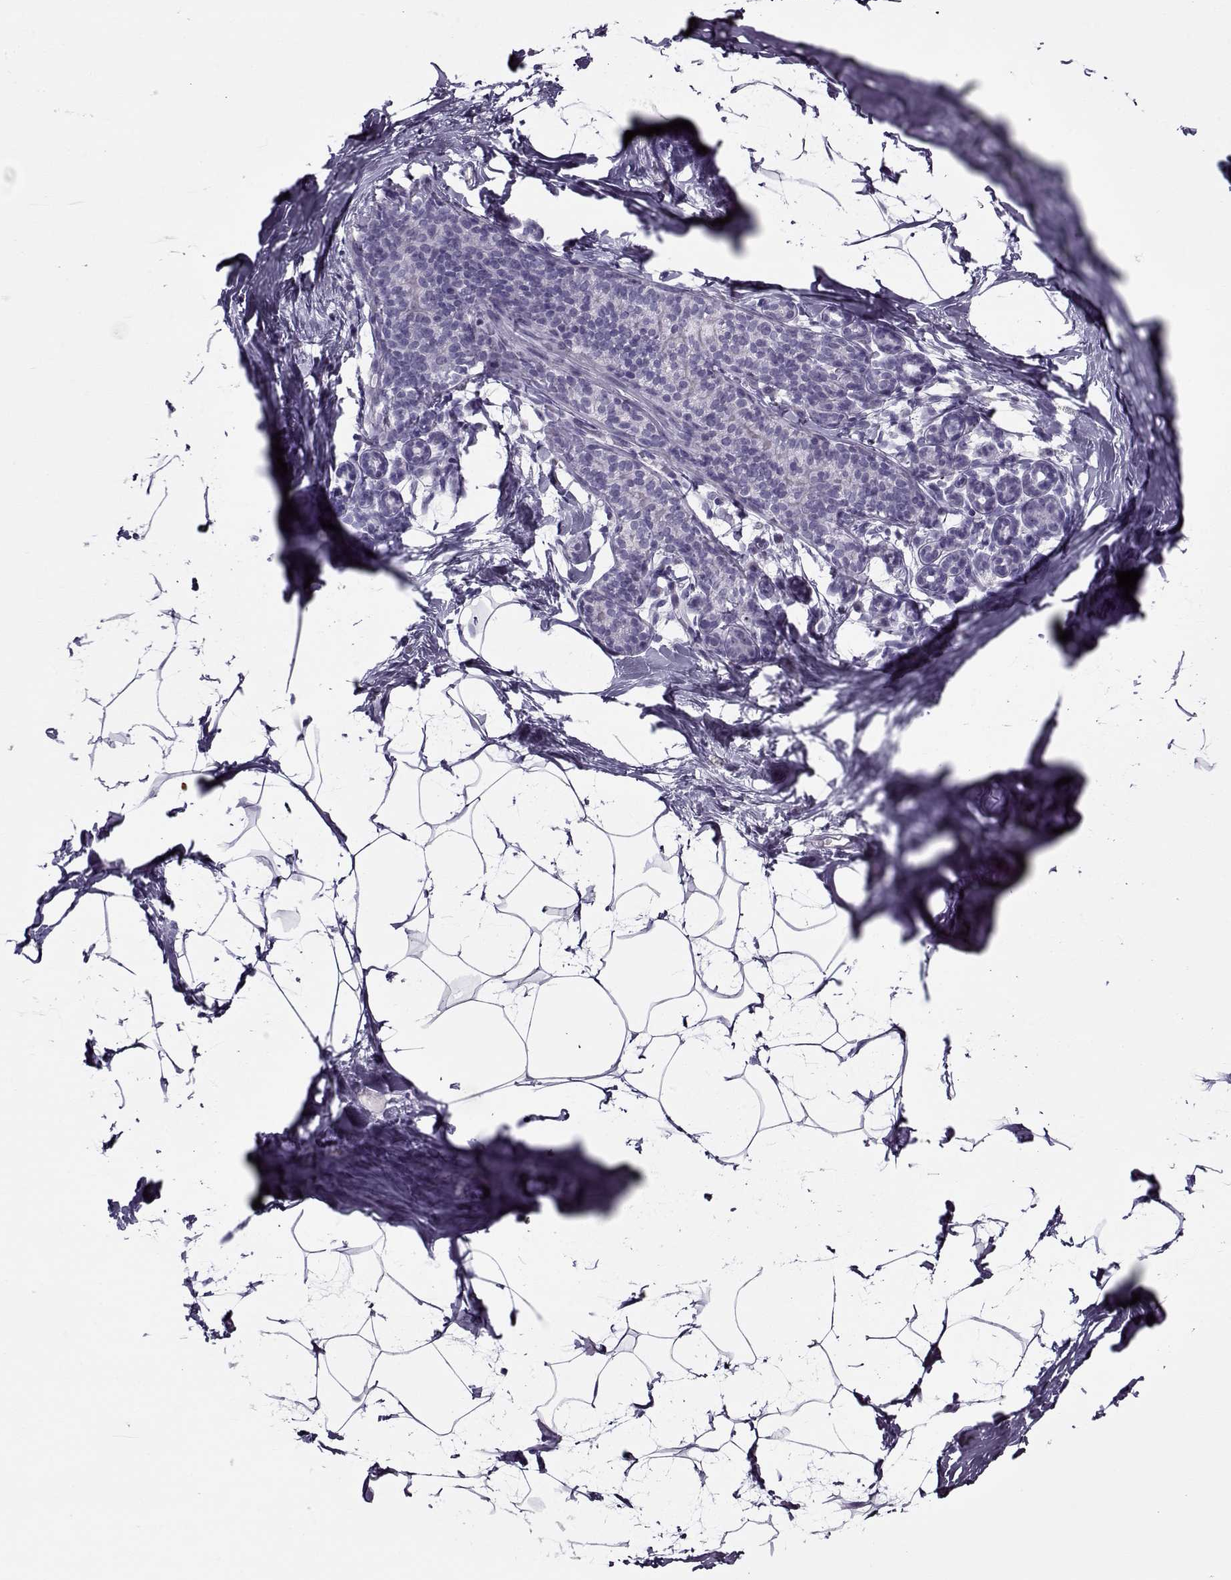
{"staining": {"intensity": "negative", "quantity": "none", "location": "none"}, "tissue": "breast", "cell_type": "Adipocytes", "image_type": "normal", "snomed": [{"axis": "morphology", "description": "Normal tissue, NOS"}, {"axis": "topography", "description": "Breast"}], "caption": "Immunohistochemistry photomicrograph of benign breast: human breast stained with DAB (3,3'-diaminobenzidine) demonstrates no significant protein positivity in adipocytes. (DAB immunohistochemistry (IHC), high magnification).", "gene": "GAGE10", "patient": {"sex": "female", "age": 32}}